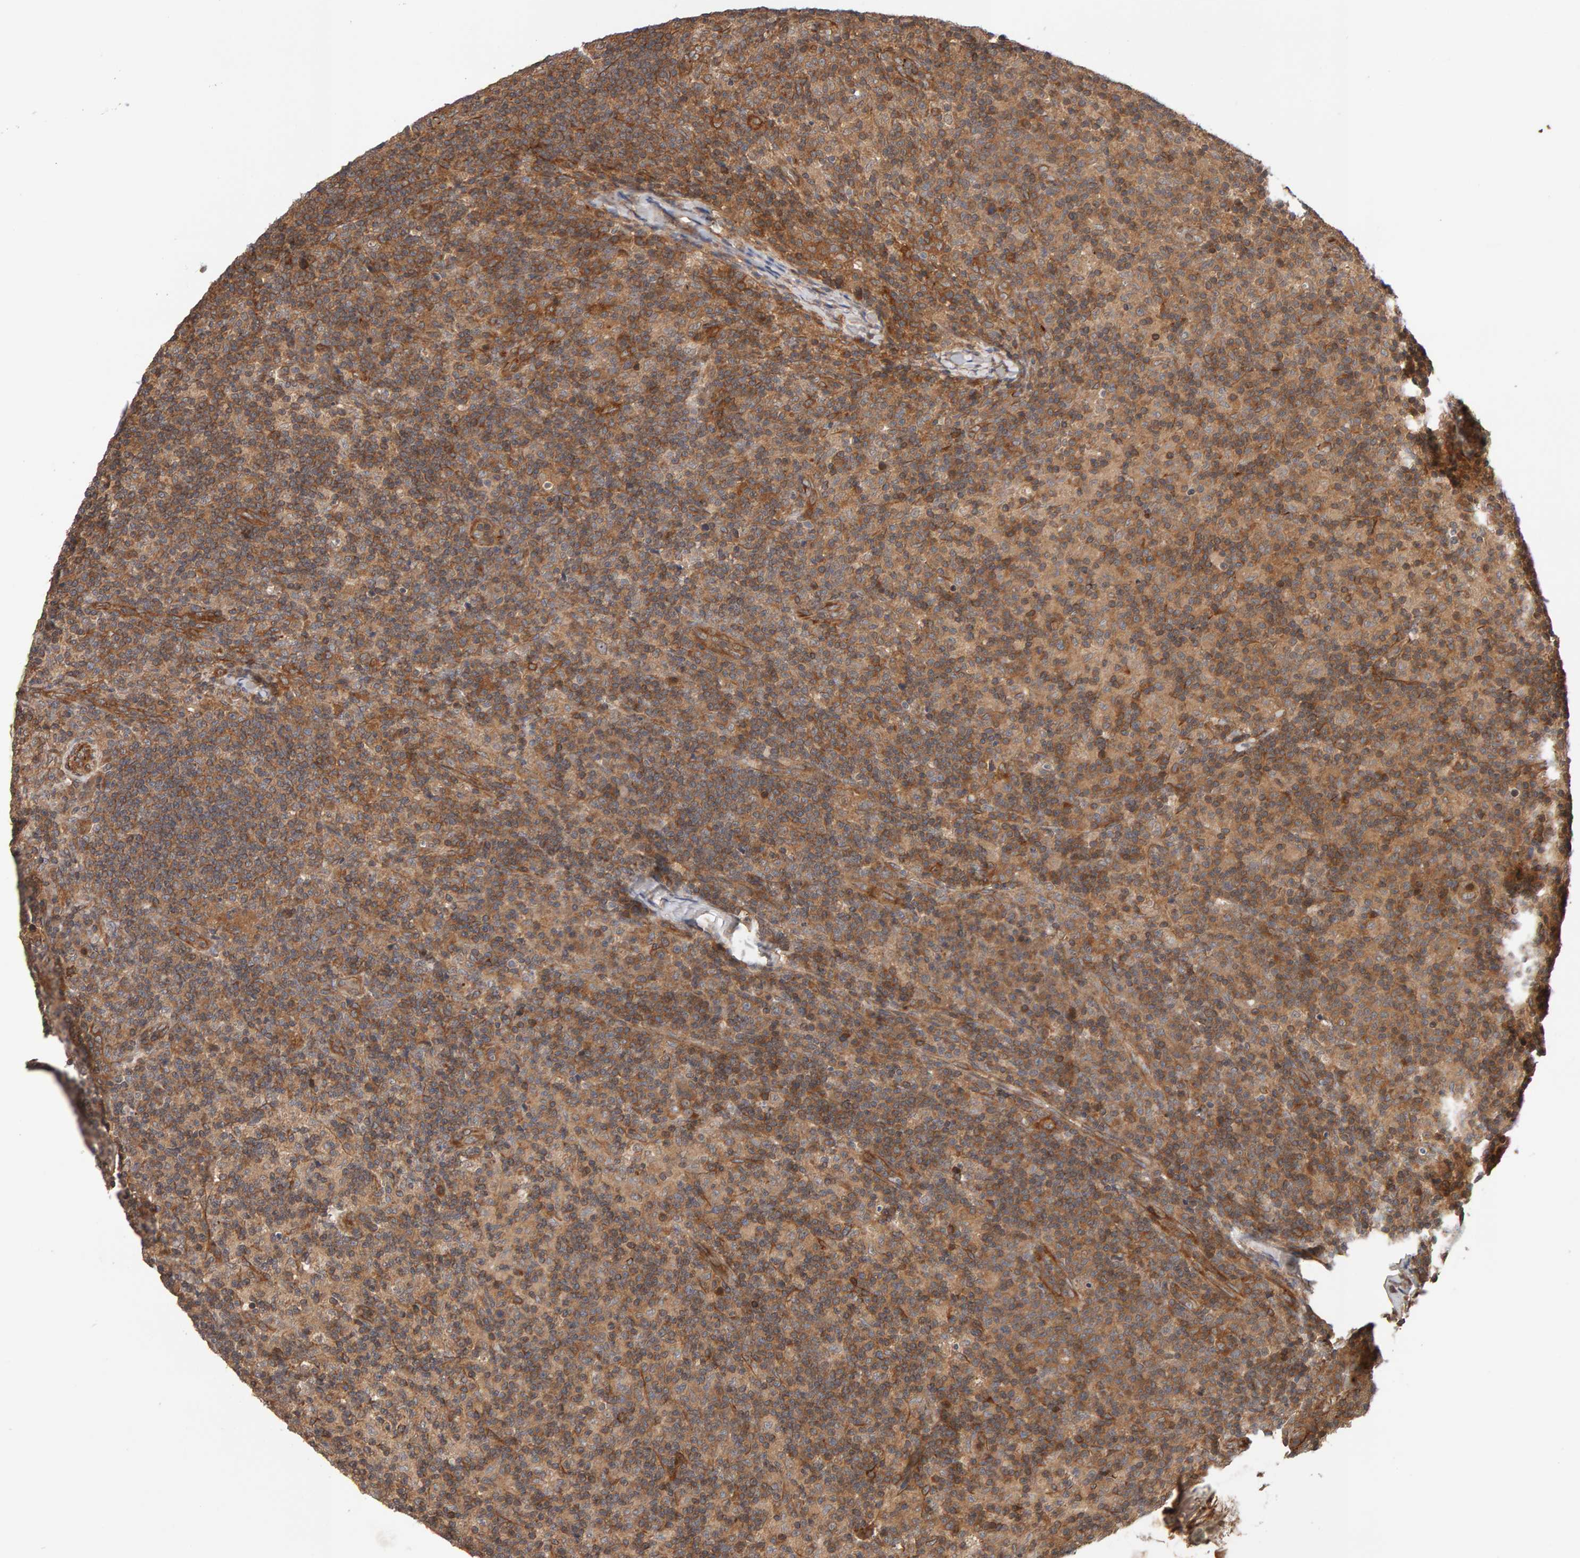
{"staining": {"intensity": "moderate", "quantity": ">75%", "location": "cytoplasmic/membranous"}, "tissue": "lymph node", "cell_type": "Germinal center cells", "image_type": "normal", "snomed": [{"axis": "morphology", "description": "Normal tissue, NOS"}, {"axis": "morphology", "description": "Inflammation, NOS"}, {"axis": "topography", "description": "Lymph node"}], "caption": "Moderate cytoplasmic/membranous expression is seen in approximately >75% of germinal center cells in unremarkable lymph node. (Brightfield microscopy of DAB IHC at high magnification).", "gene": "SYNRG", "patient": {"sex": "male", "age": 55}}